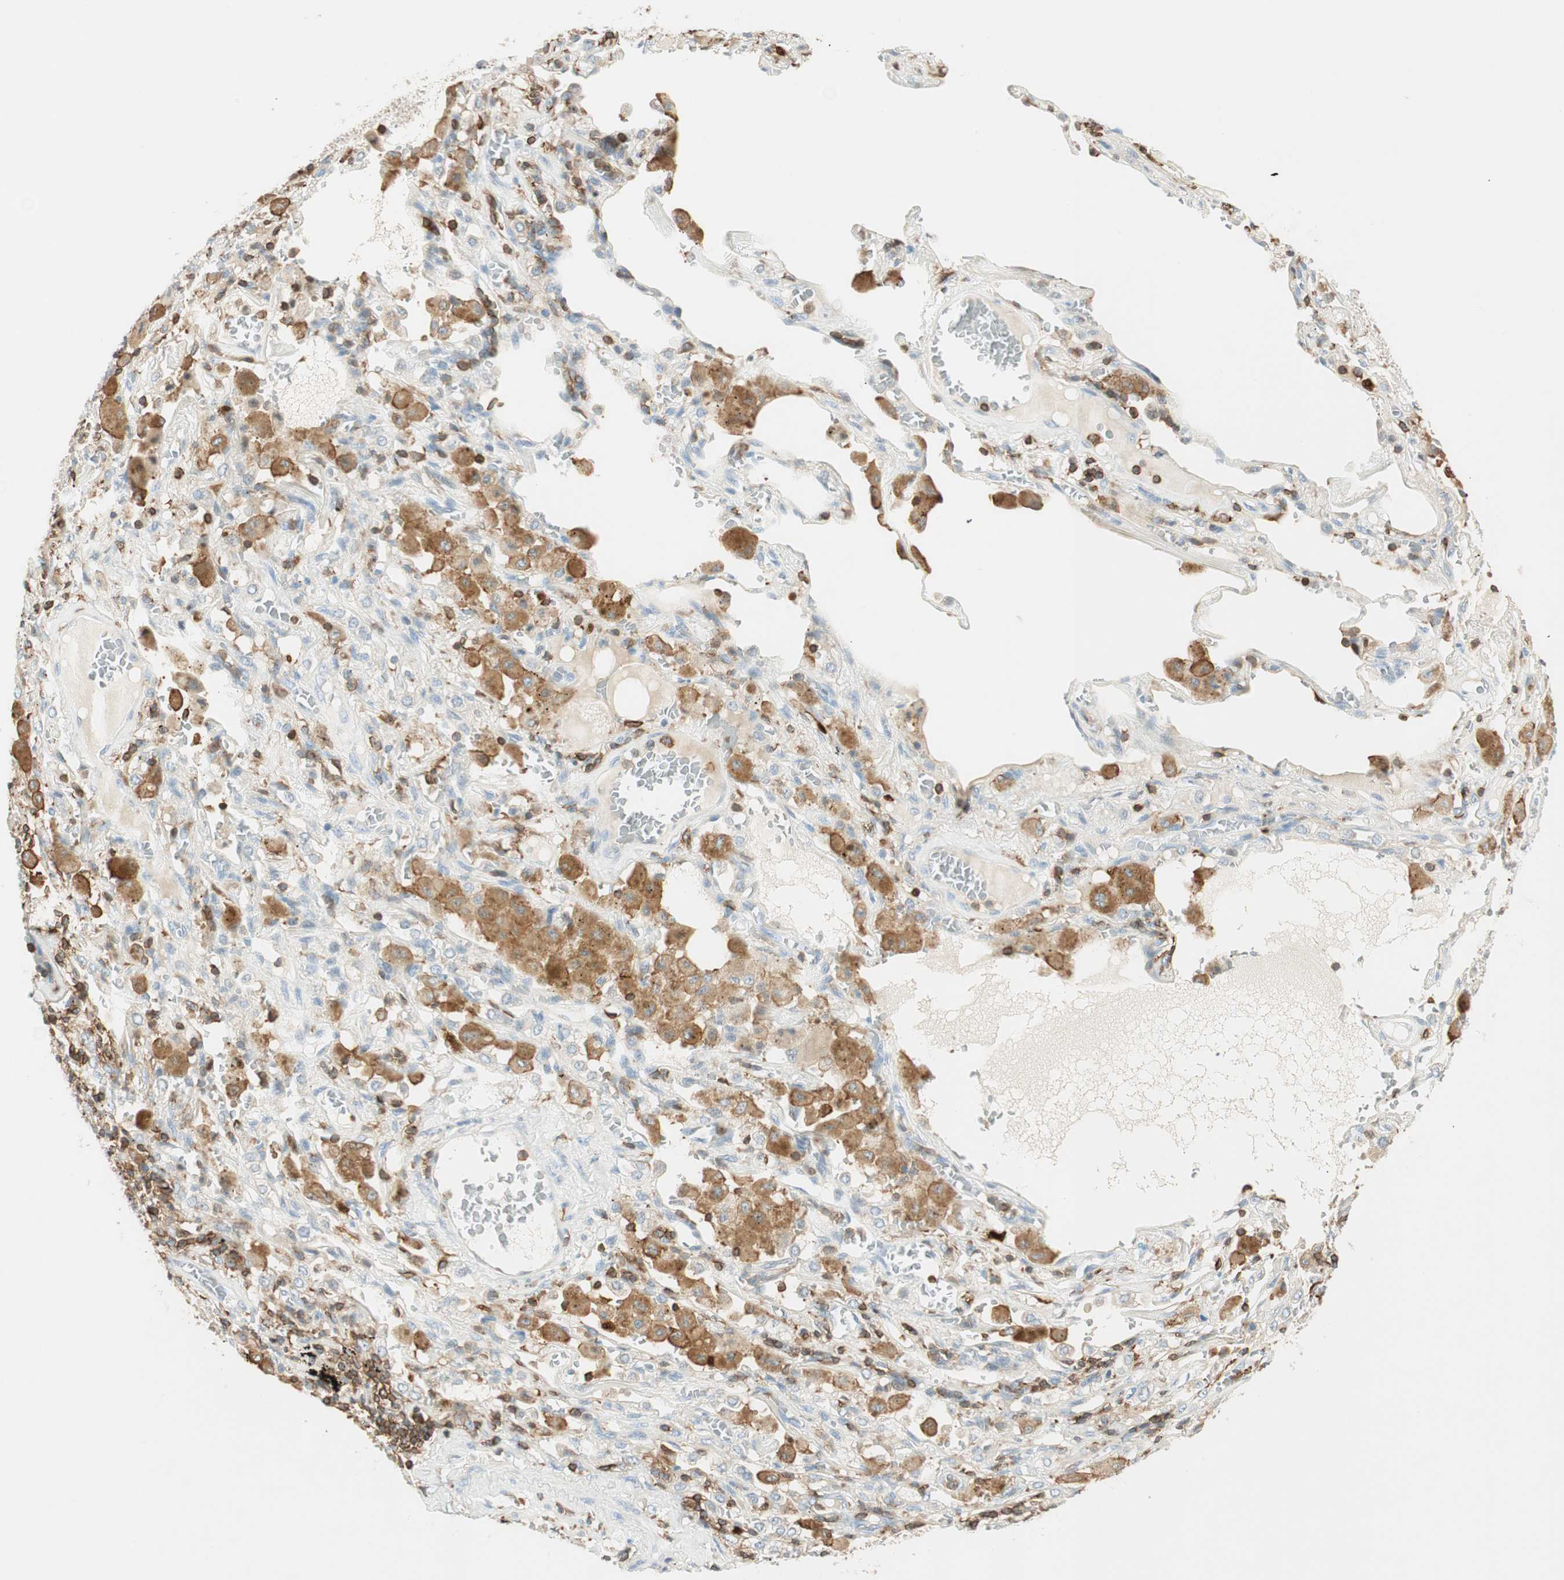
{"staining": {"intensity": "negative", "quantity": "none", "location": "none"}, "tissue": "lung cancer", "cell_type": "Tumor cells", "image_type": "cancer", "snomed": [{"axis": "morphology", "description": "Squamous cell carcinoma, NOS"}, {"axis": "topography", "description": "Lung"}], "caption": "A histopathology image of human squamous cell carcinoma (lung) is negative for staining in tumor cells.", "gene": "HPGD", "patient": {"sex": "male", "age": 57}}